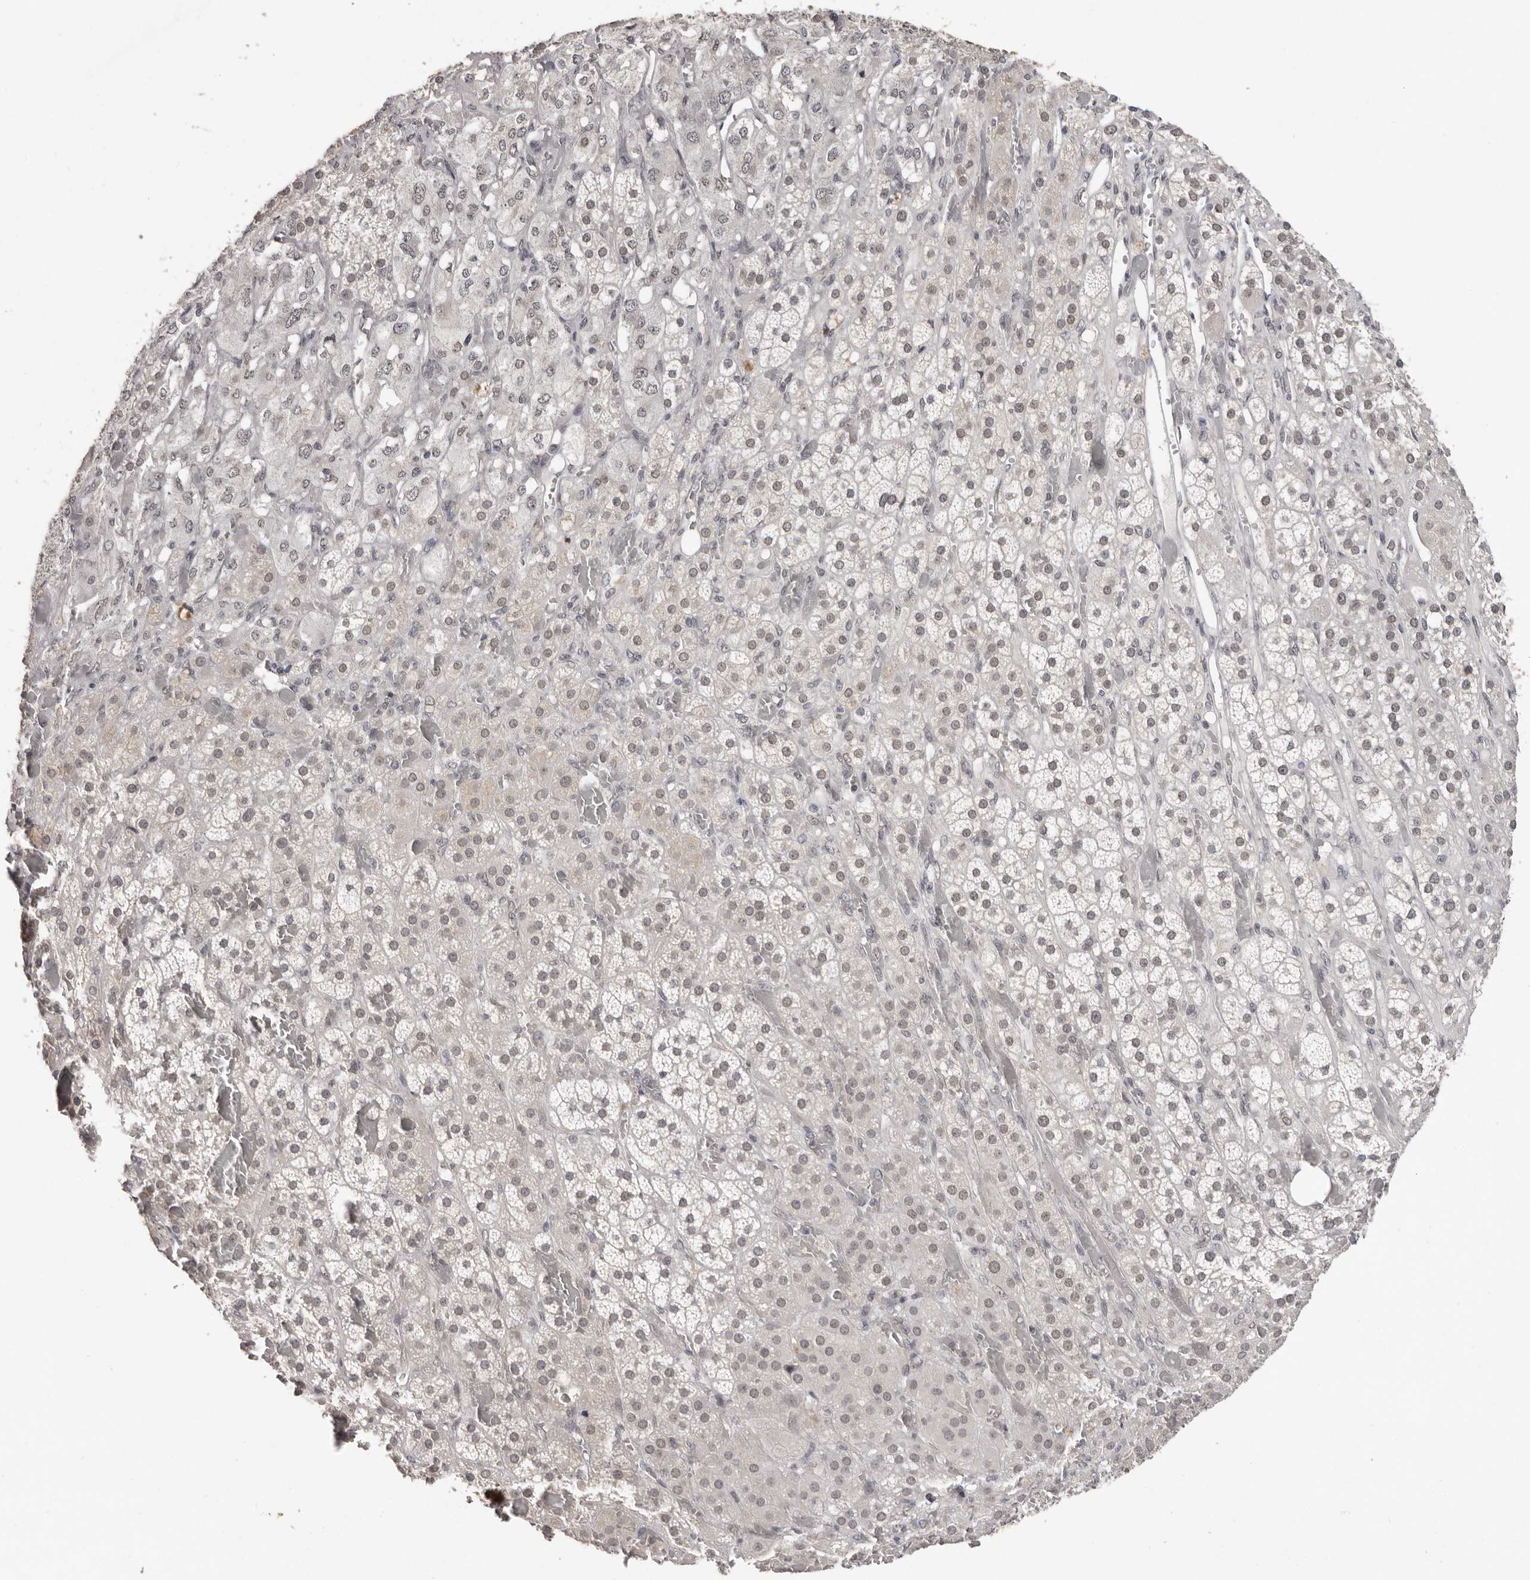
{"staining": {"intensity": "moderate", "quantity": "25%-75%", "location": "nuclear"}, "tissue": "adrenal gland", "cell_type": "Glandular cells", "image_type": "normal", "snomed": [{"axis": "morphology", "description": "Normal tissue, NOS"}, {"axis": "topography", "description": "Adrenal gland"}], "caption": "Benign adrenal gland exhibits moderate nuclear staining in approximately 25%-75% of glandular cells, visualized by immunohistochemistry. (brown staining indicates protein expression, while blue staining denotes nuclei).", "gene": "SRCAP", "patient": {"sex": "female", "age": 59}}